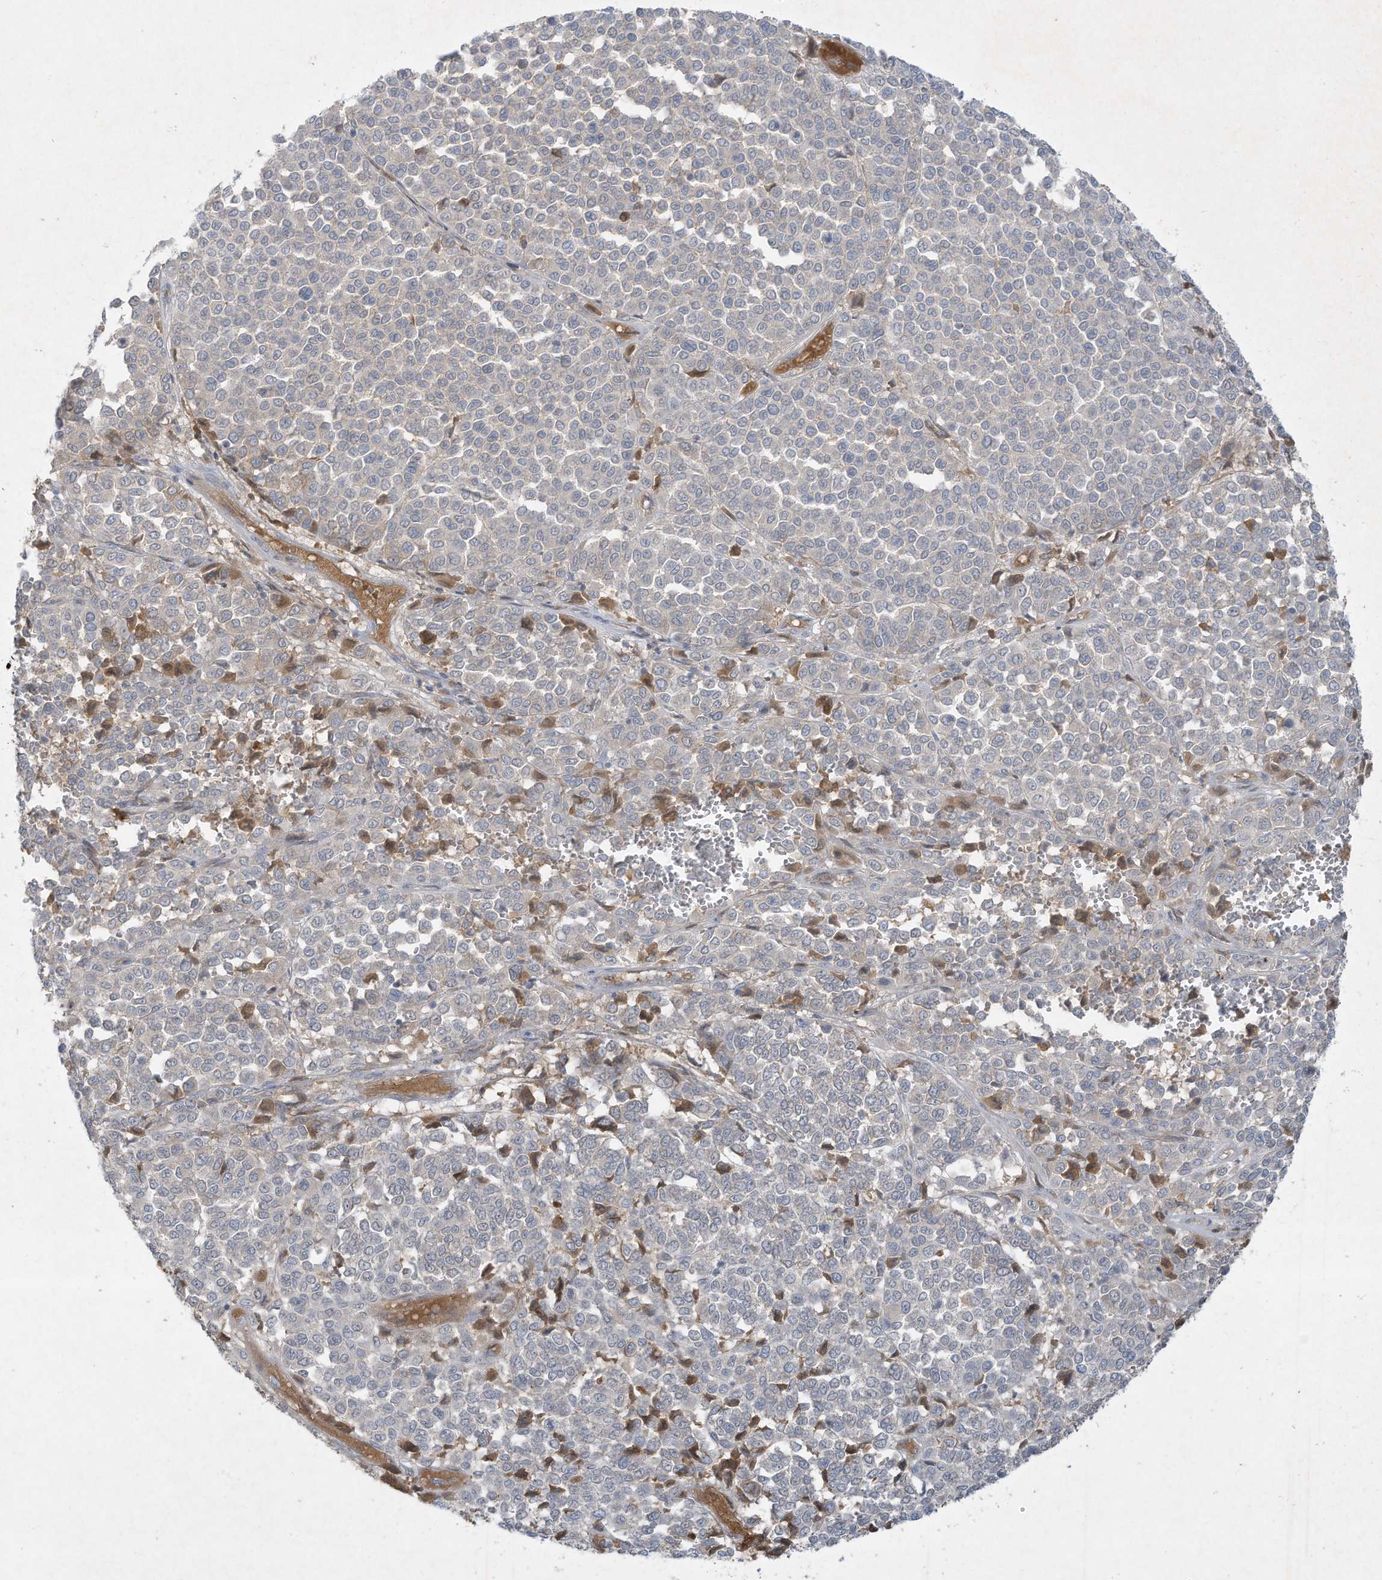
{"staining": {"intensity": "negative", "quantity": "none", "location": "none"}, "tissue": "melanoma", "cell_type": "Tumor cells", "image_type": "cancer", "snomed": [{"axis": "morphology", "description": "Malignant melanoma, Metastatic site"}, {"axis": "topography", "description": "Pancreas"}], "caption": "Malignant melanoma (metastatic site) was stained to show a protein in brown. There is no significant positivity in tumor cells.", "gene": "FETUB", "patient": {"sex": "female", "age": 30}}